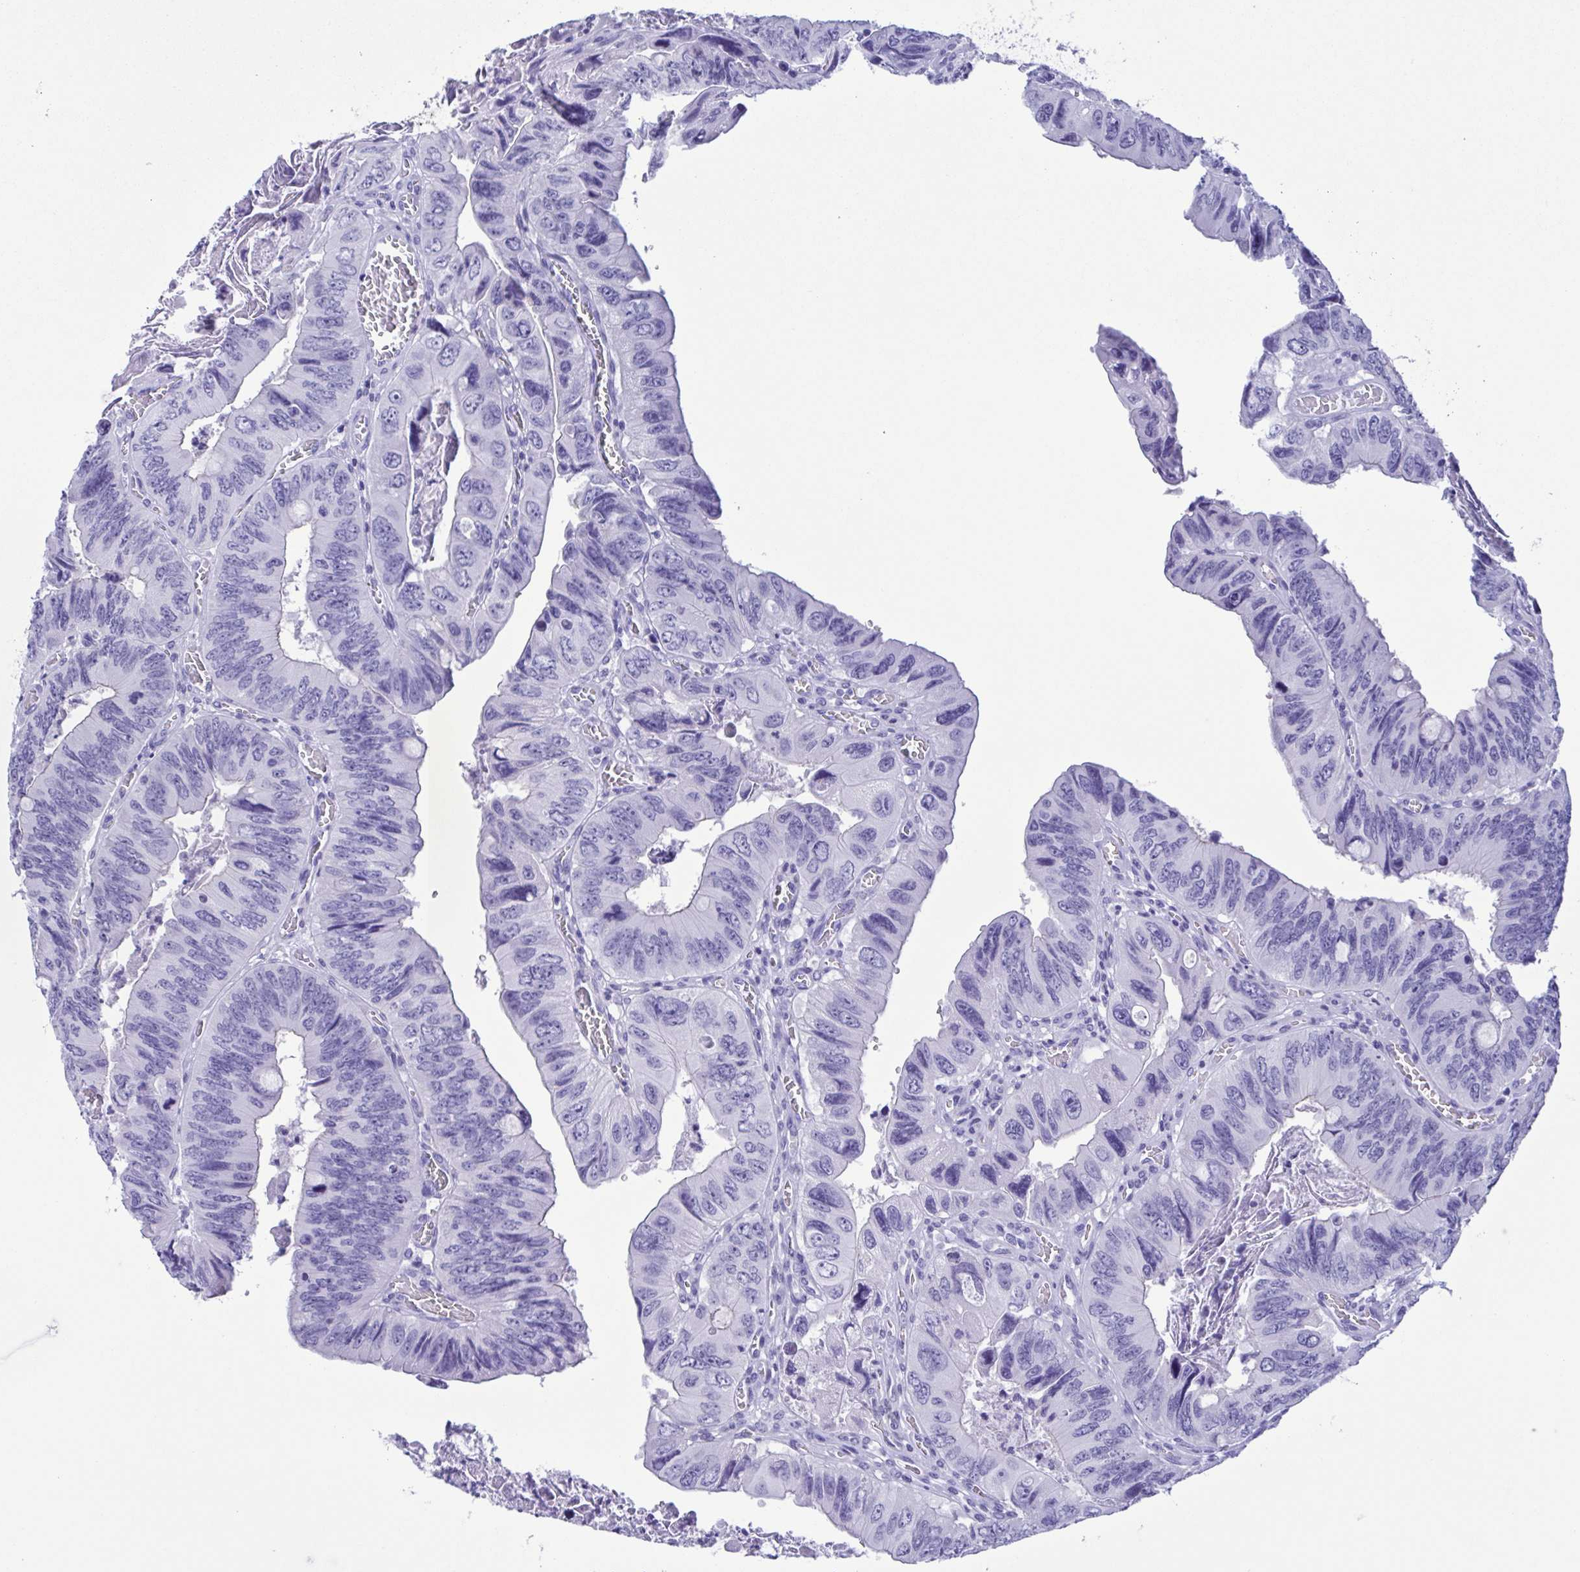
{"staining": {"intensity": "negative", "quantity": "none", "location": "none"}, "tissue": "colorectal cancer", "cell_type": "Tumor cells", "image_type": "cancer", "snomed": [{"axis": "morphology", "description": "Adenocarcinoma, NOS"}, {"axis": "topography", "description": "Colon"}], "caption": "Histopathology image shows no significant protein staining in tumor cells of adenocarcinoma (colorectal). (DAB (3,3'-diaminobenzidine) immunohistochemistry, high magnification).", "gene": "TSPY2", "patient": {"sex": "female", "age": 84}}